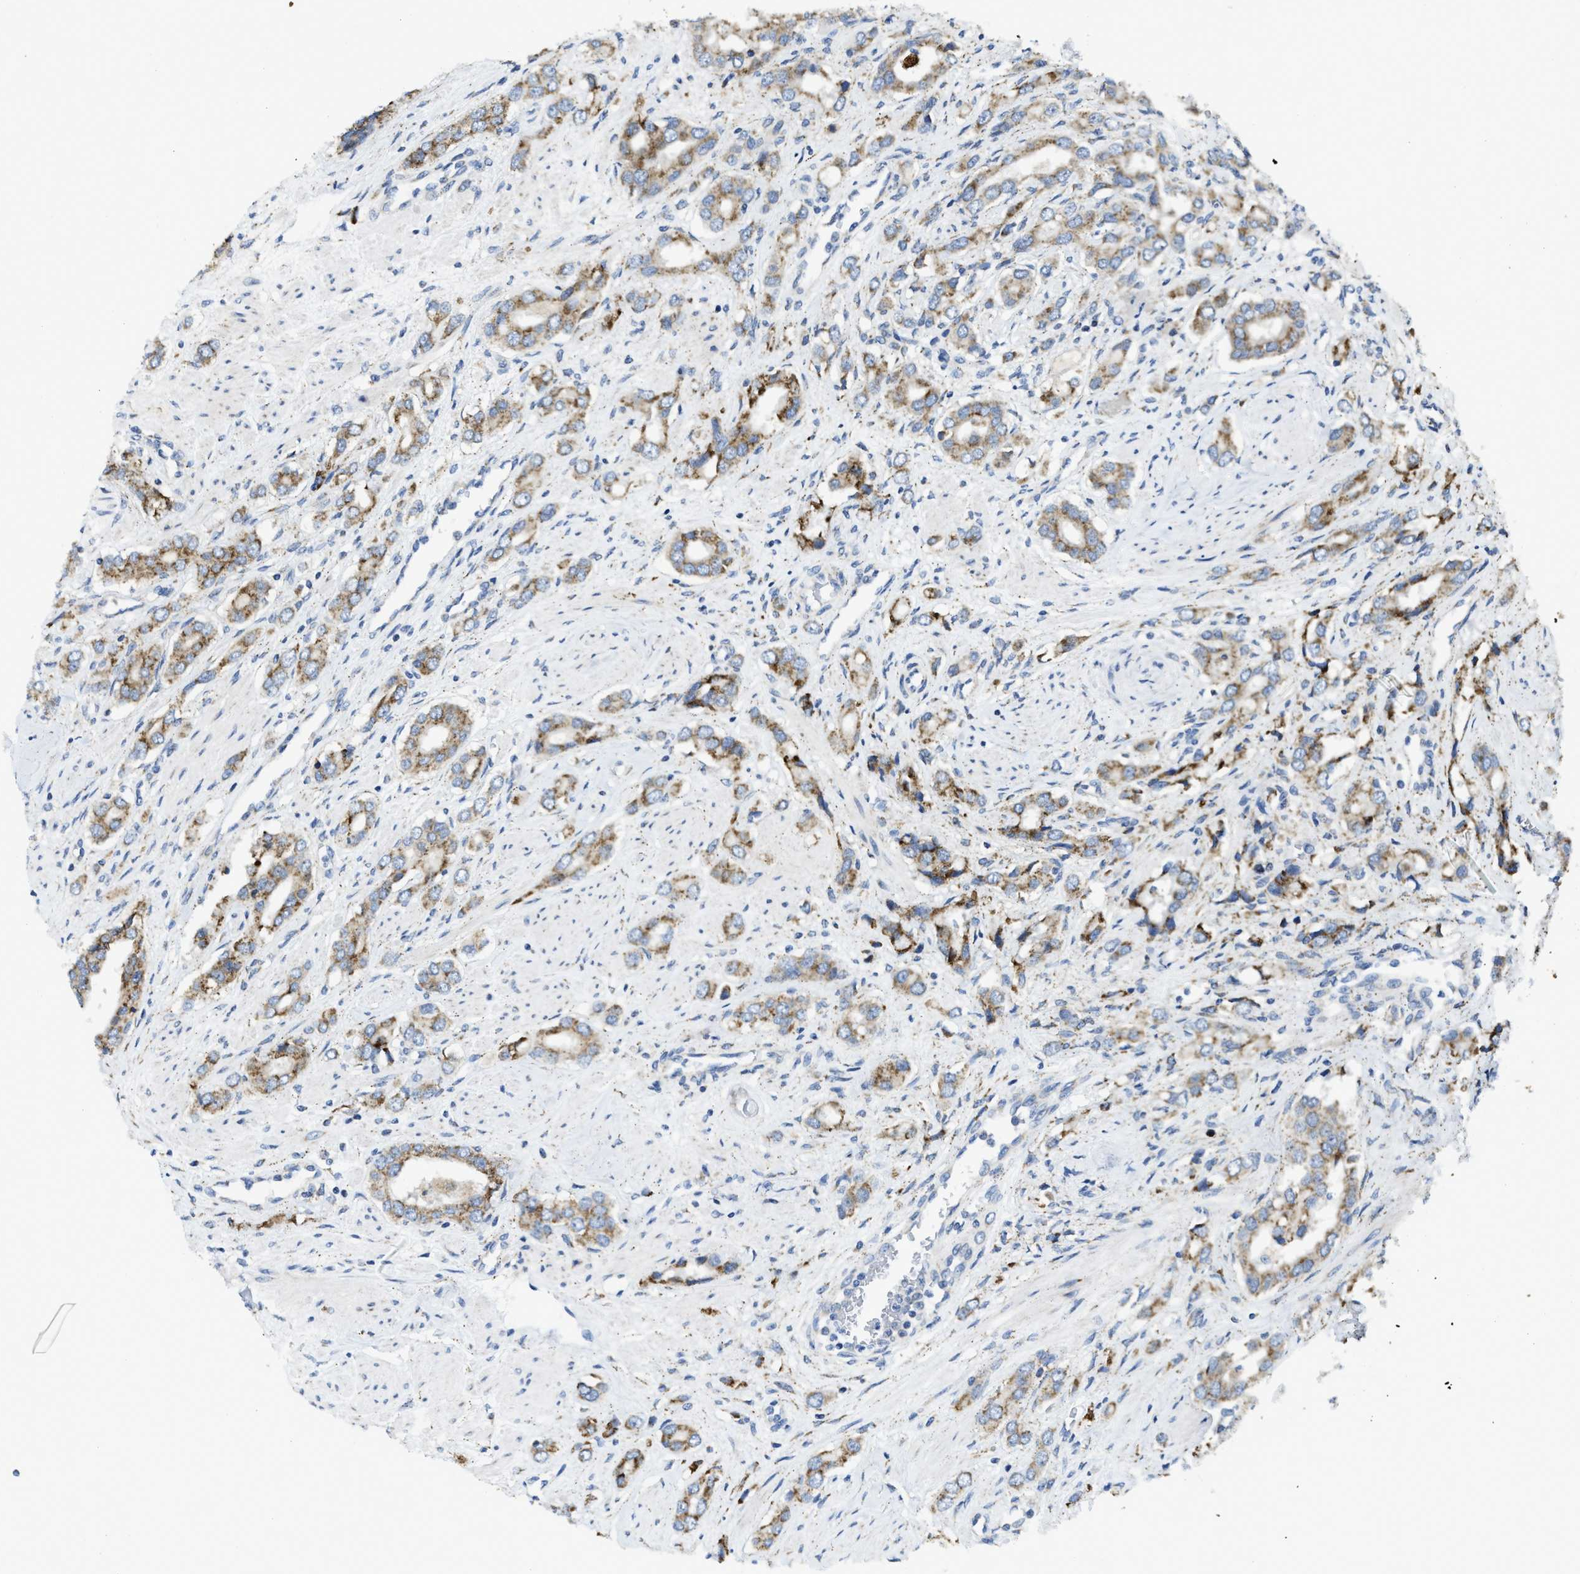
{"staining": {"intensity": "moderate", "quantity": ">75%", "location": "cytoplasmic/membranous"}, "tissue": "prostate cancer", "cell_type": "Tumor cells", "image_type": "cancer", "snomed": [{"axis": "morphology", "description": "Adenocarcinoma, High grade"}, {"axis": "topography", "description": "Prostate"}], "caption": "The immunohistochemical stain highlights moderate cytoplasmic/membranous staining in tumor cells of prostate adenocarcinoma (high-grade) tissue.", "gene": "GATD3", "patient": {"sex": "male", "age": 52}}